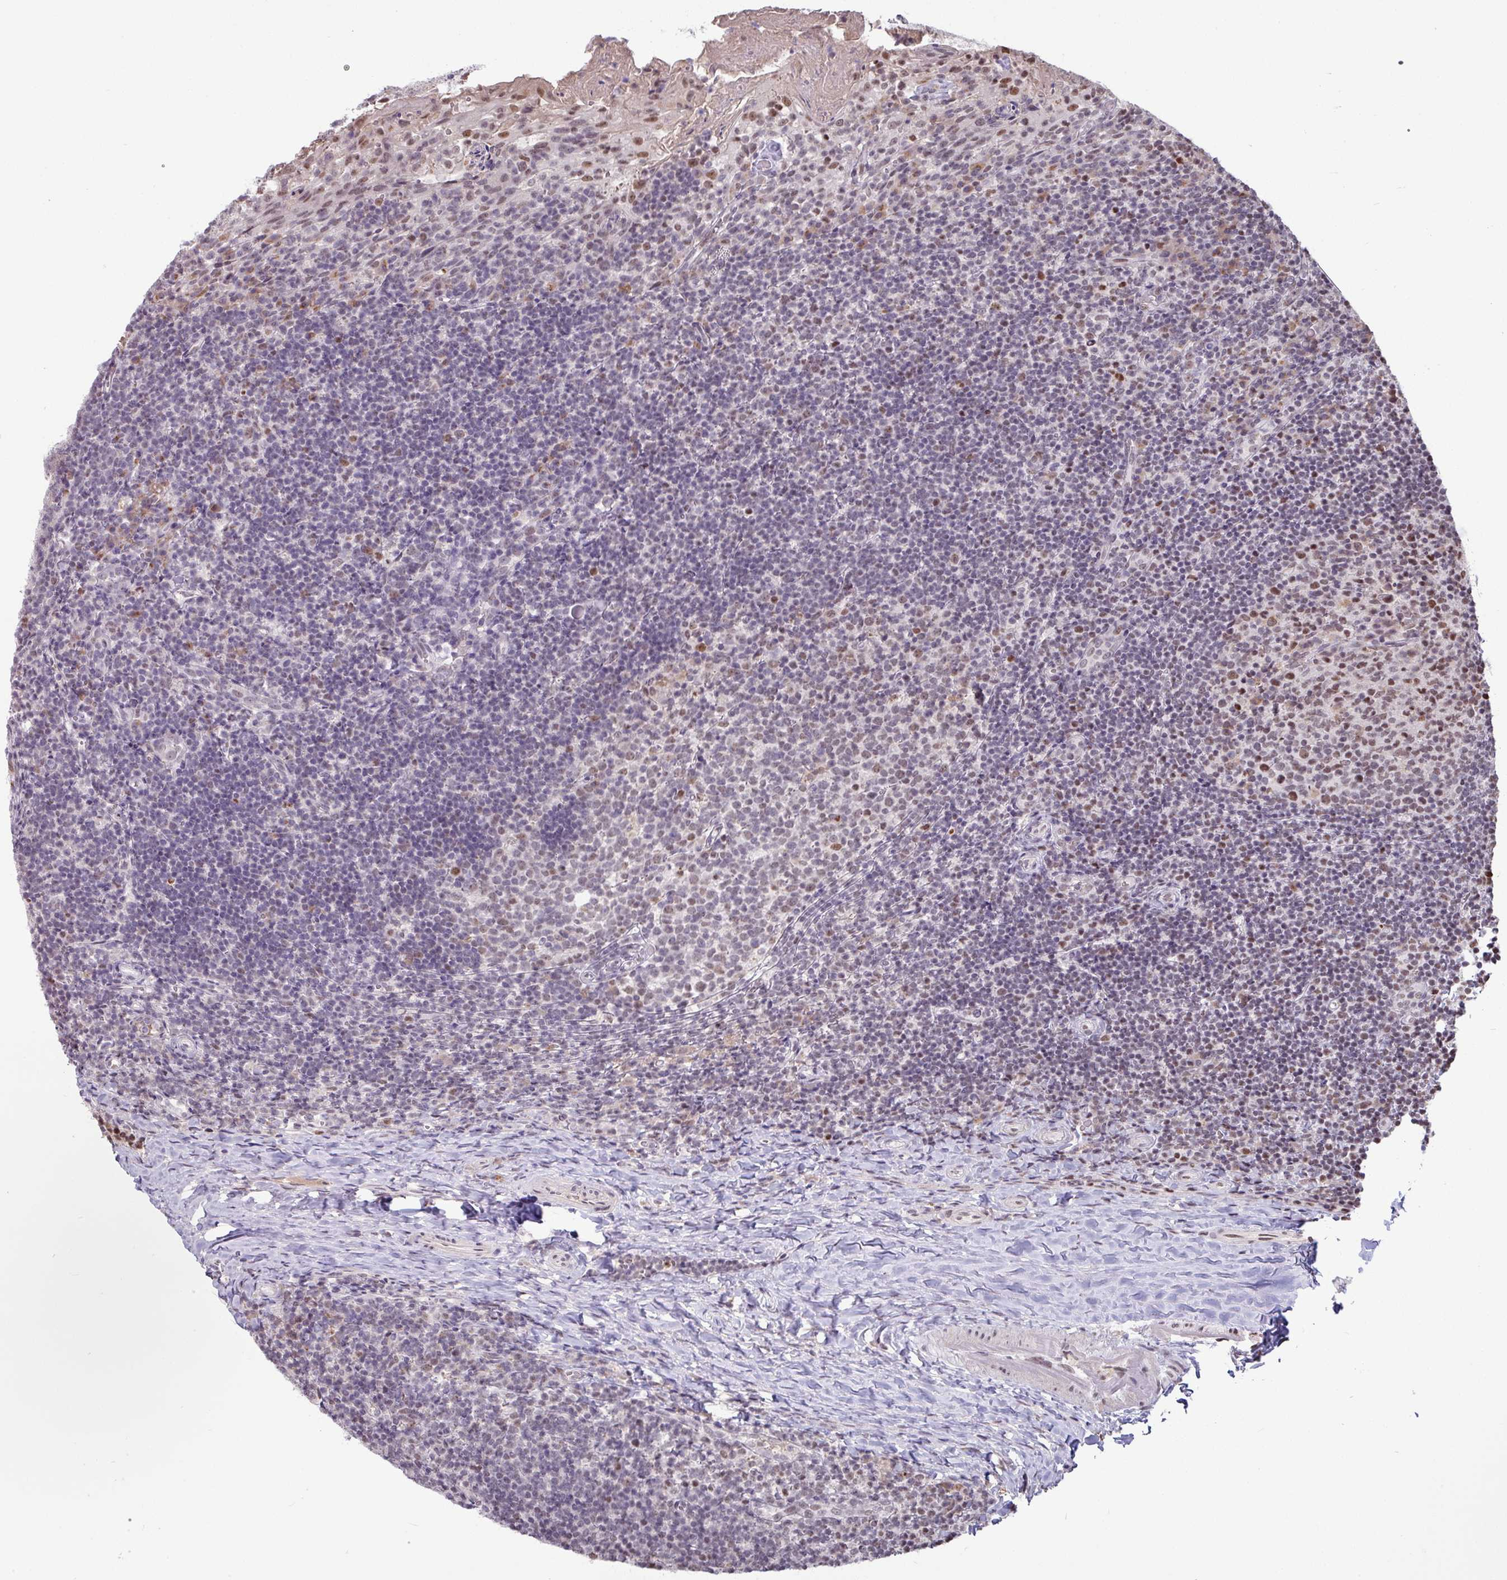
{"staining": {"intensity": "moderate", "quantity": "25%-75%", "location": "nuclear"}, "tissue": "tonsil", "cell_type": "Germinal center cells", "image_type": "normal", "snomed": [{"axis": "morphology", "description": "Normal tissue, NOS"}, {"axis": "topography", "description": "Tonsil"}], "caption": "This micrograph reveals IHC staining of unremarkable tonsil, with medium moderate nuclear expression in about 25%-75% of germinal center cells.", "gene": "TDG", "patient": {"sex": "female", "age": 10}}